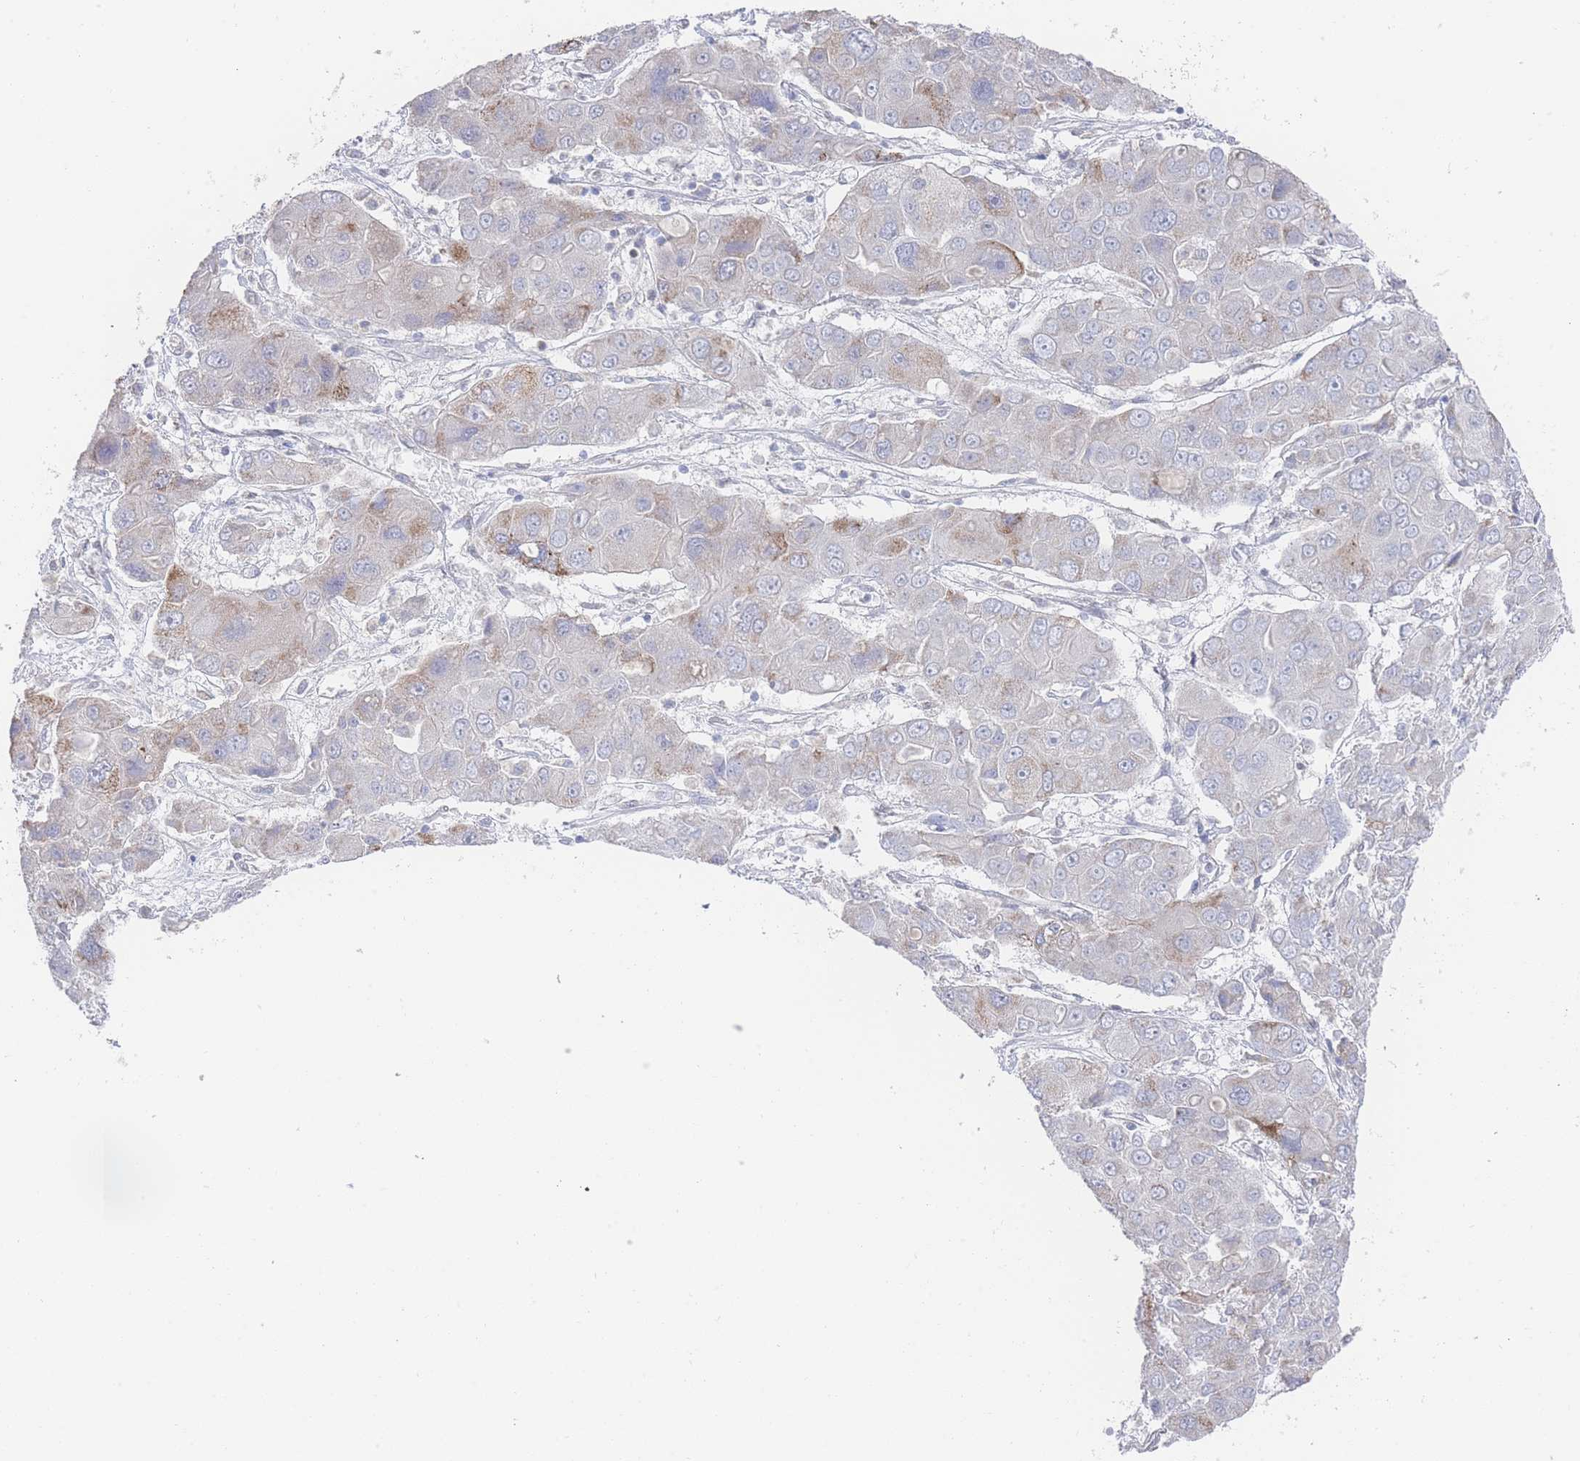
{"staining": {"intensity": "weak", "quantity": "<25%", "location": "cytoplasmic/membranous"}, "tissue": "liver cancer", "cell_type": "Tumor cells", "image_type": "cancer", "snomed": [{"axis": "morphology", "description": "Cholangiocarcinoma"}, {"axis": "topography", "description": "Liver"}], "caption": "Immunohistochemistry (IHC) of cholangiocarcinoma (liver) shows no expression in tumor cells.", "gene": "ZNF142", "patient": {"sex": "male", "age": 67}}